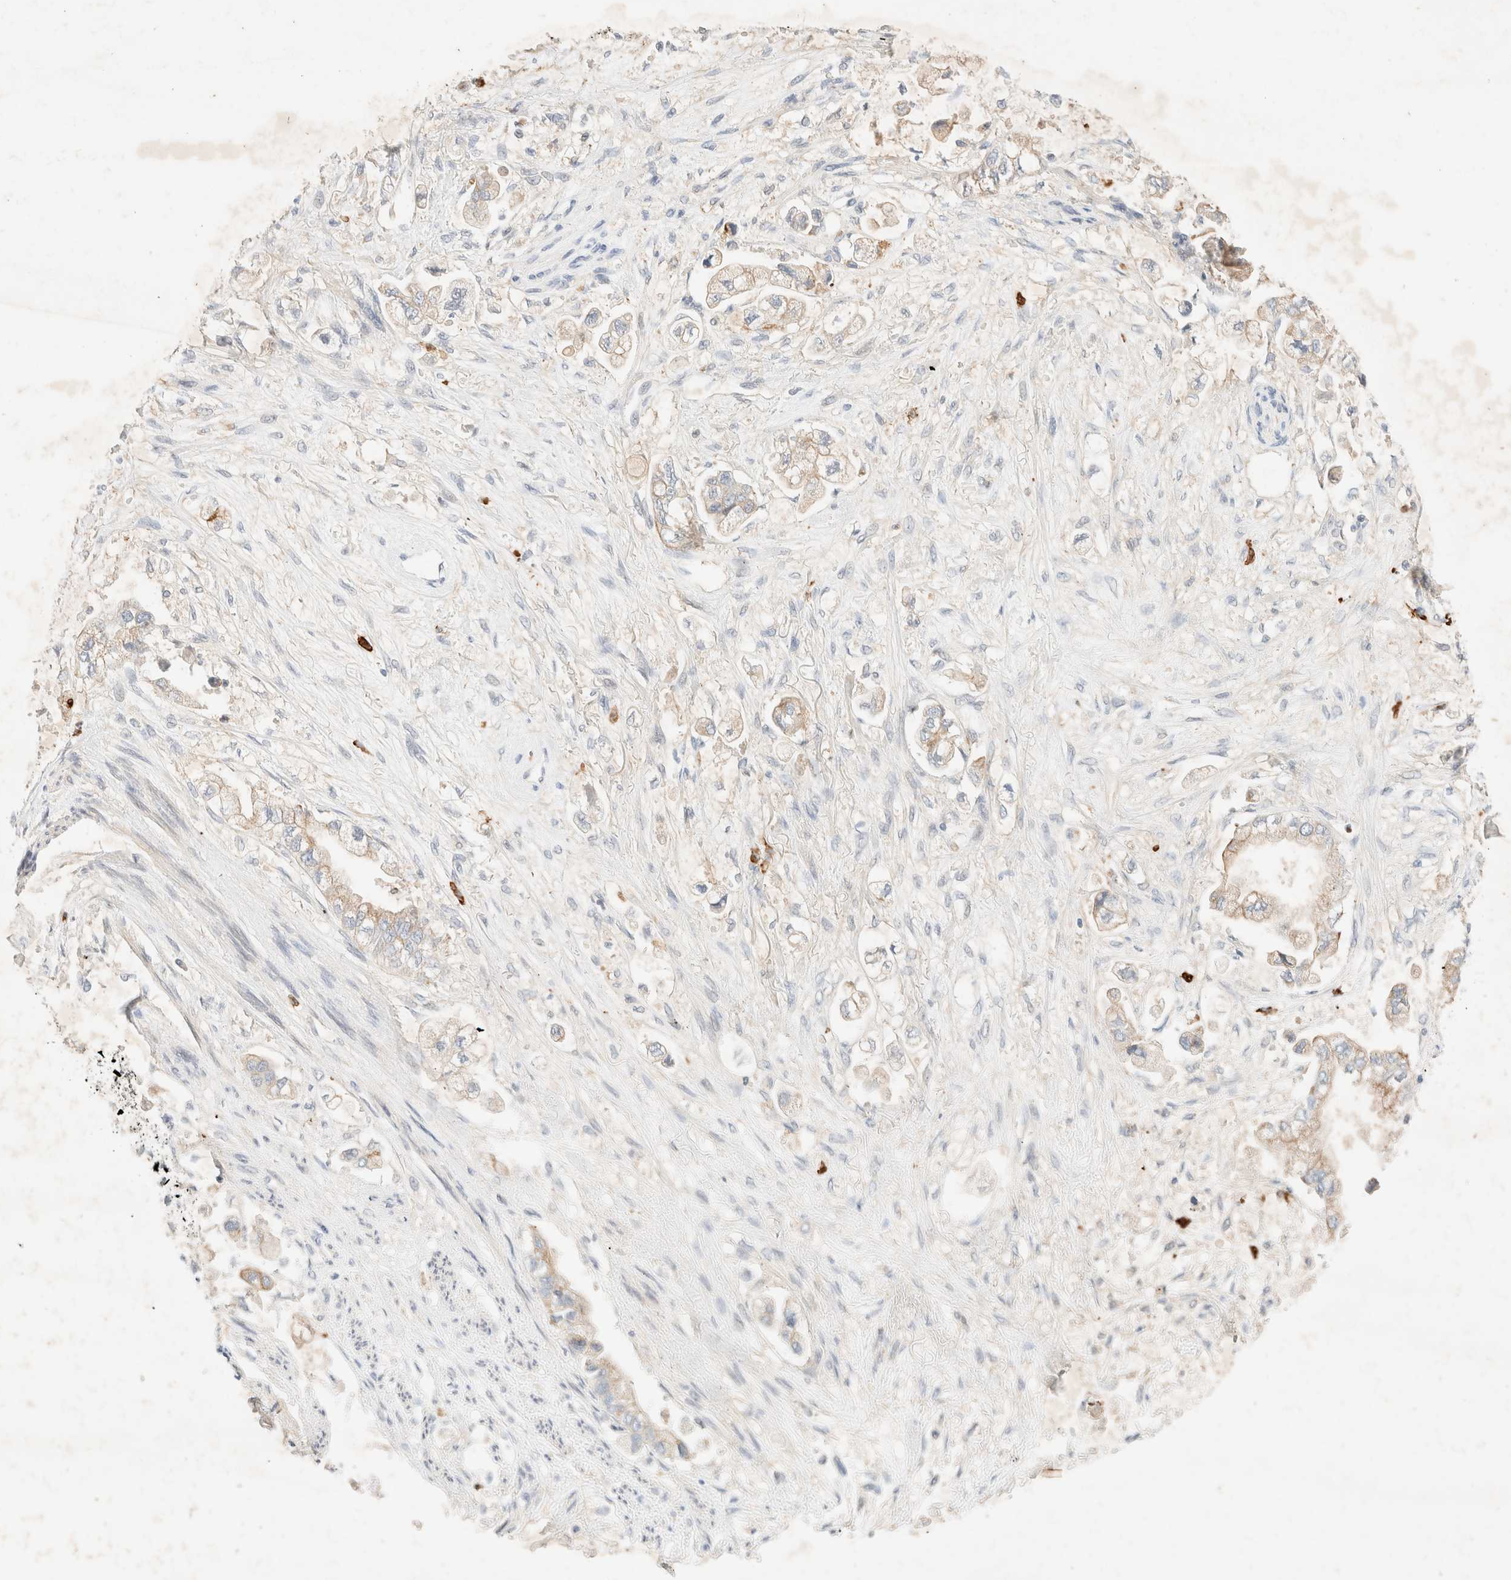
{"staining": {"intensity": "weak", "quantity": "25%-75%", "location": "cytoplasmic/membranous"}, "tissue": "stomach cancer", "cell_type": "Tumor cells", "image_type": "cancer", "snomed": [{"axis": "morphology", "description": "Adenocarcinoma, NOS"}, {"axis": "topography", "description": "Stomach"}], "caption": "This micrograph shows immunohistochemistry (IHC) staining of human adenocarcinoma (stomach), with low weak cytoplasmic/membranous staining in about 25%-75% of tumor cells.", "gene": "SGSM2", "patient": {"sex": "male", "age": 62}}